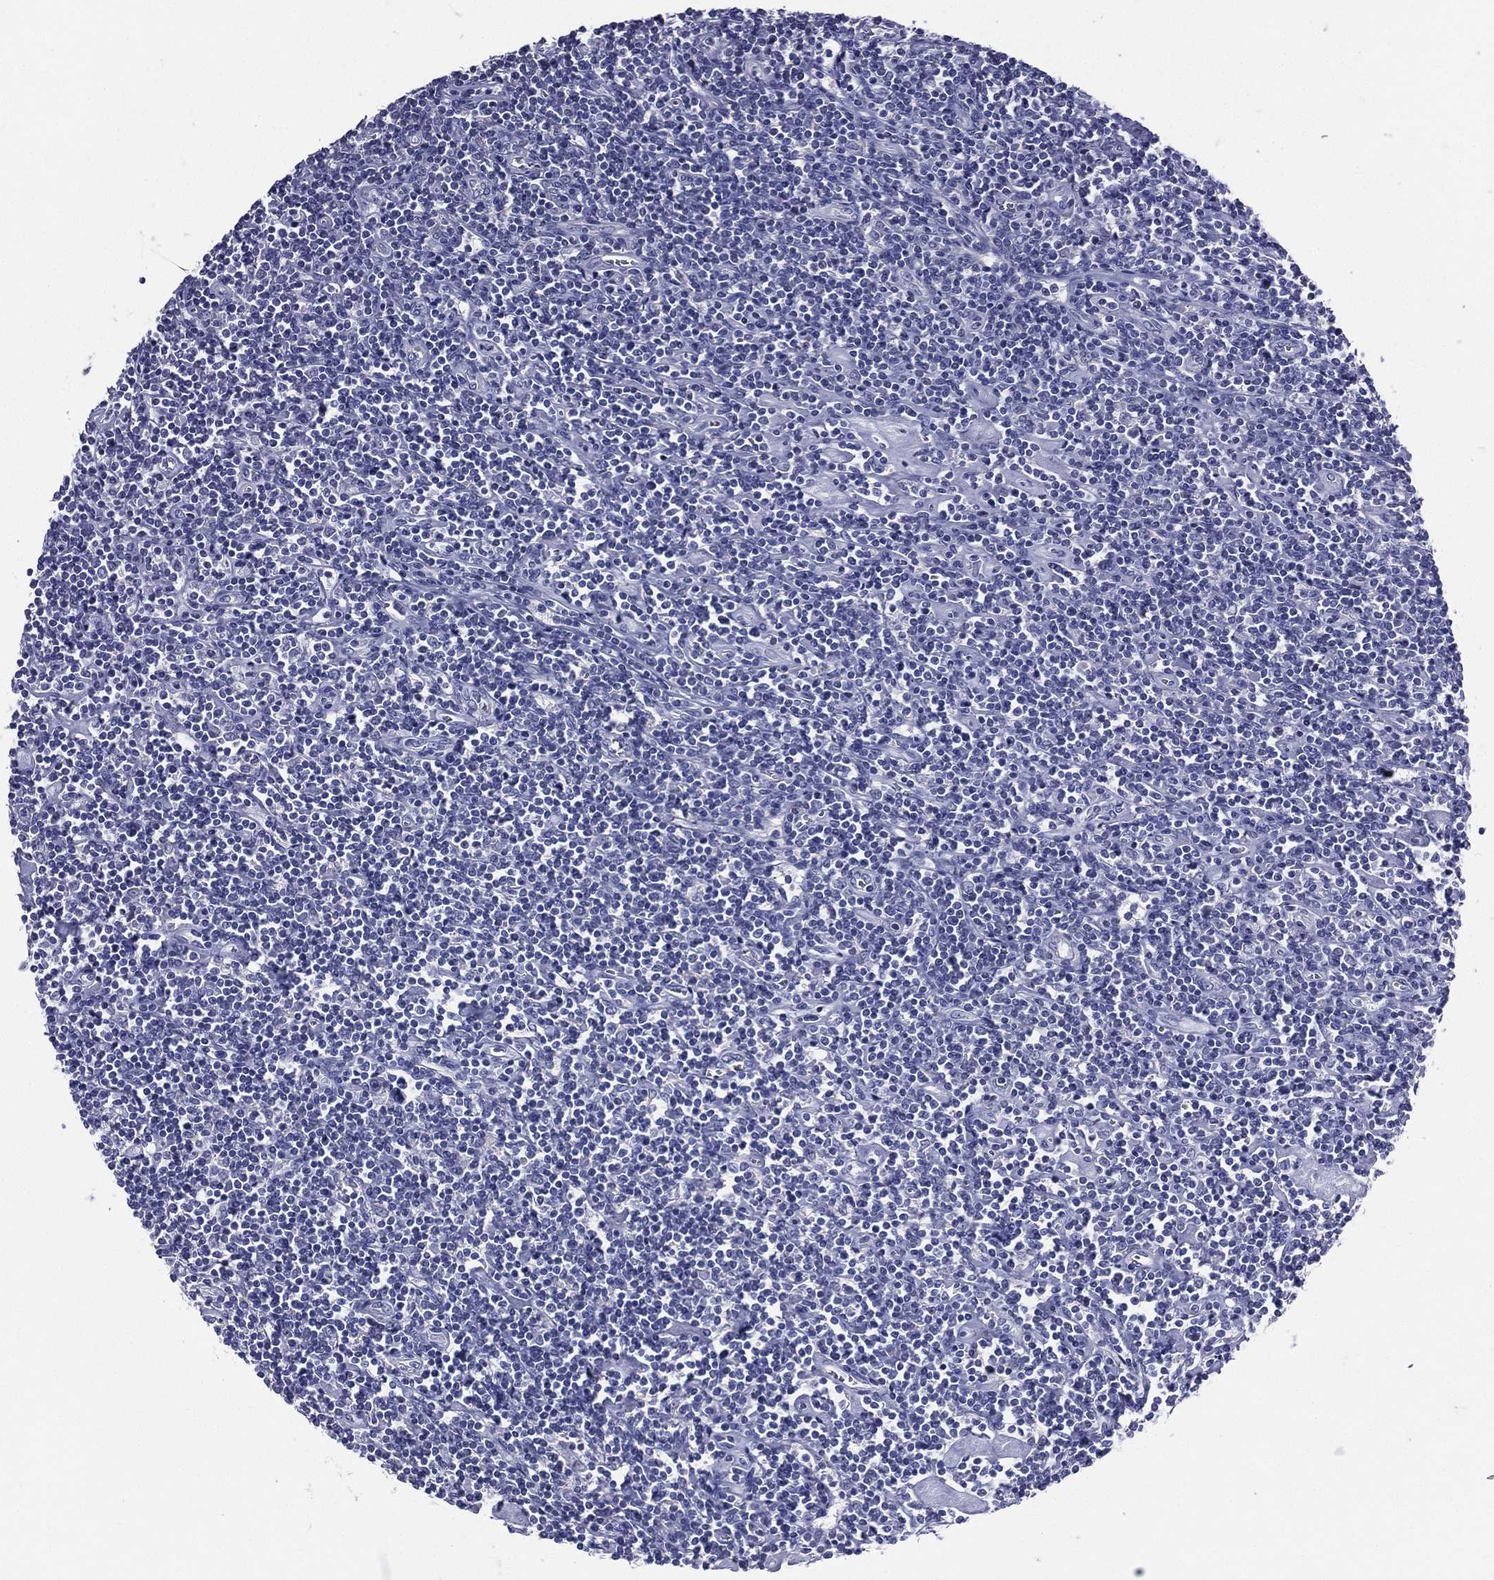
{"staining": {"intensity": "negative", "quantity": "none", "location": "none"}, "tissue": "lymphoma", "cell_type": "Tumor cells", "image_type": "cancer", "snomed": [{"axis": "morphology", "description": "Hodgkin's disease, NOS"}, {"axis": "topography", "description": "Lymph node"}], "caption": "Tumor cells show no significant expression in Hodgkin's disease. (DAB IHC with hematoxylin counter stain).", "gene": "TGM1", "patient": {"sex": "male", "age": 40}}